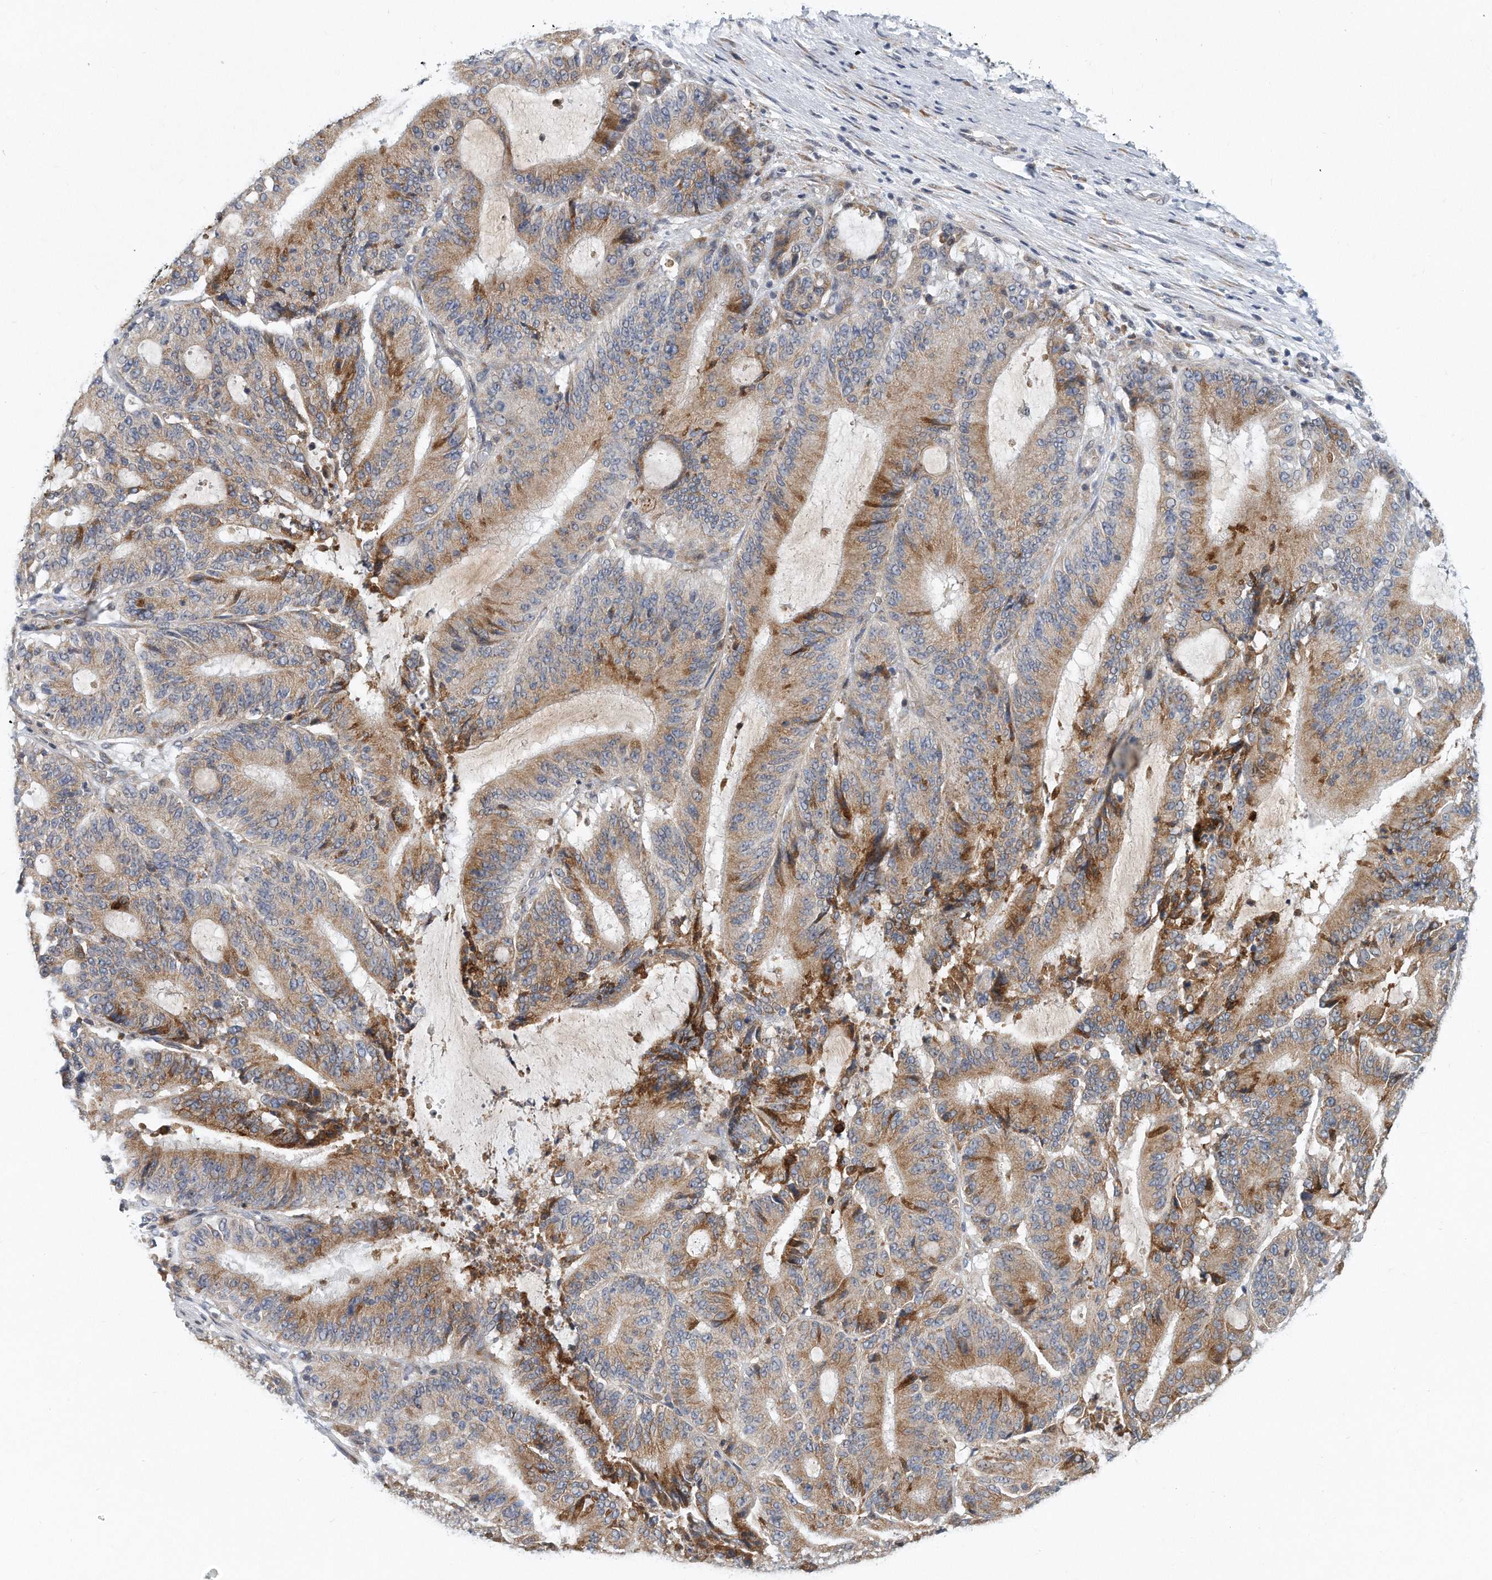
{"staining": {"intensity": "moderate", "quantity": ">75%", "location": "cytoplasmic/membranous"}, "tissue": "liver cancer", "cell_type": "Tumor cells", "image_type": "cancer", "snomed": [{"axis": "morphology", "description": "Normal tissue, NOS"}, {"axis": "morphology", "description": "Cholangiocarcinoma"}, {"axis": "topography", "description": "Liver"}, {"axis": "topography", "description": "Peripheral nerve tissue"}], "caption": "The immunohistochemical stain highlights moderate cytoplasmic/membranous positivity in tumor cells of liver cholangiocarcinoma tissue.", "gene": "VLDLR", "patient": {"sex": "female", "age": 73}}